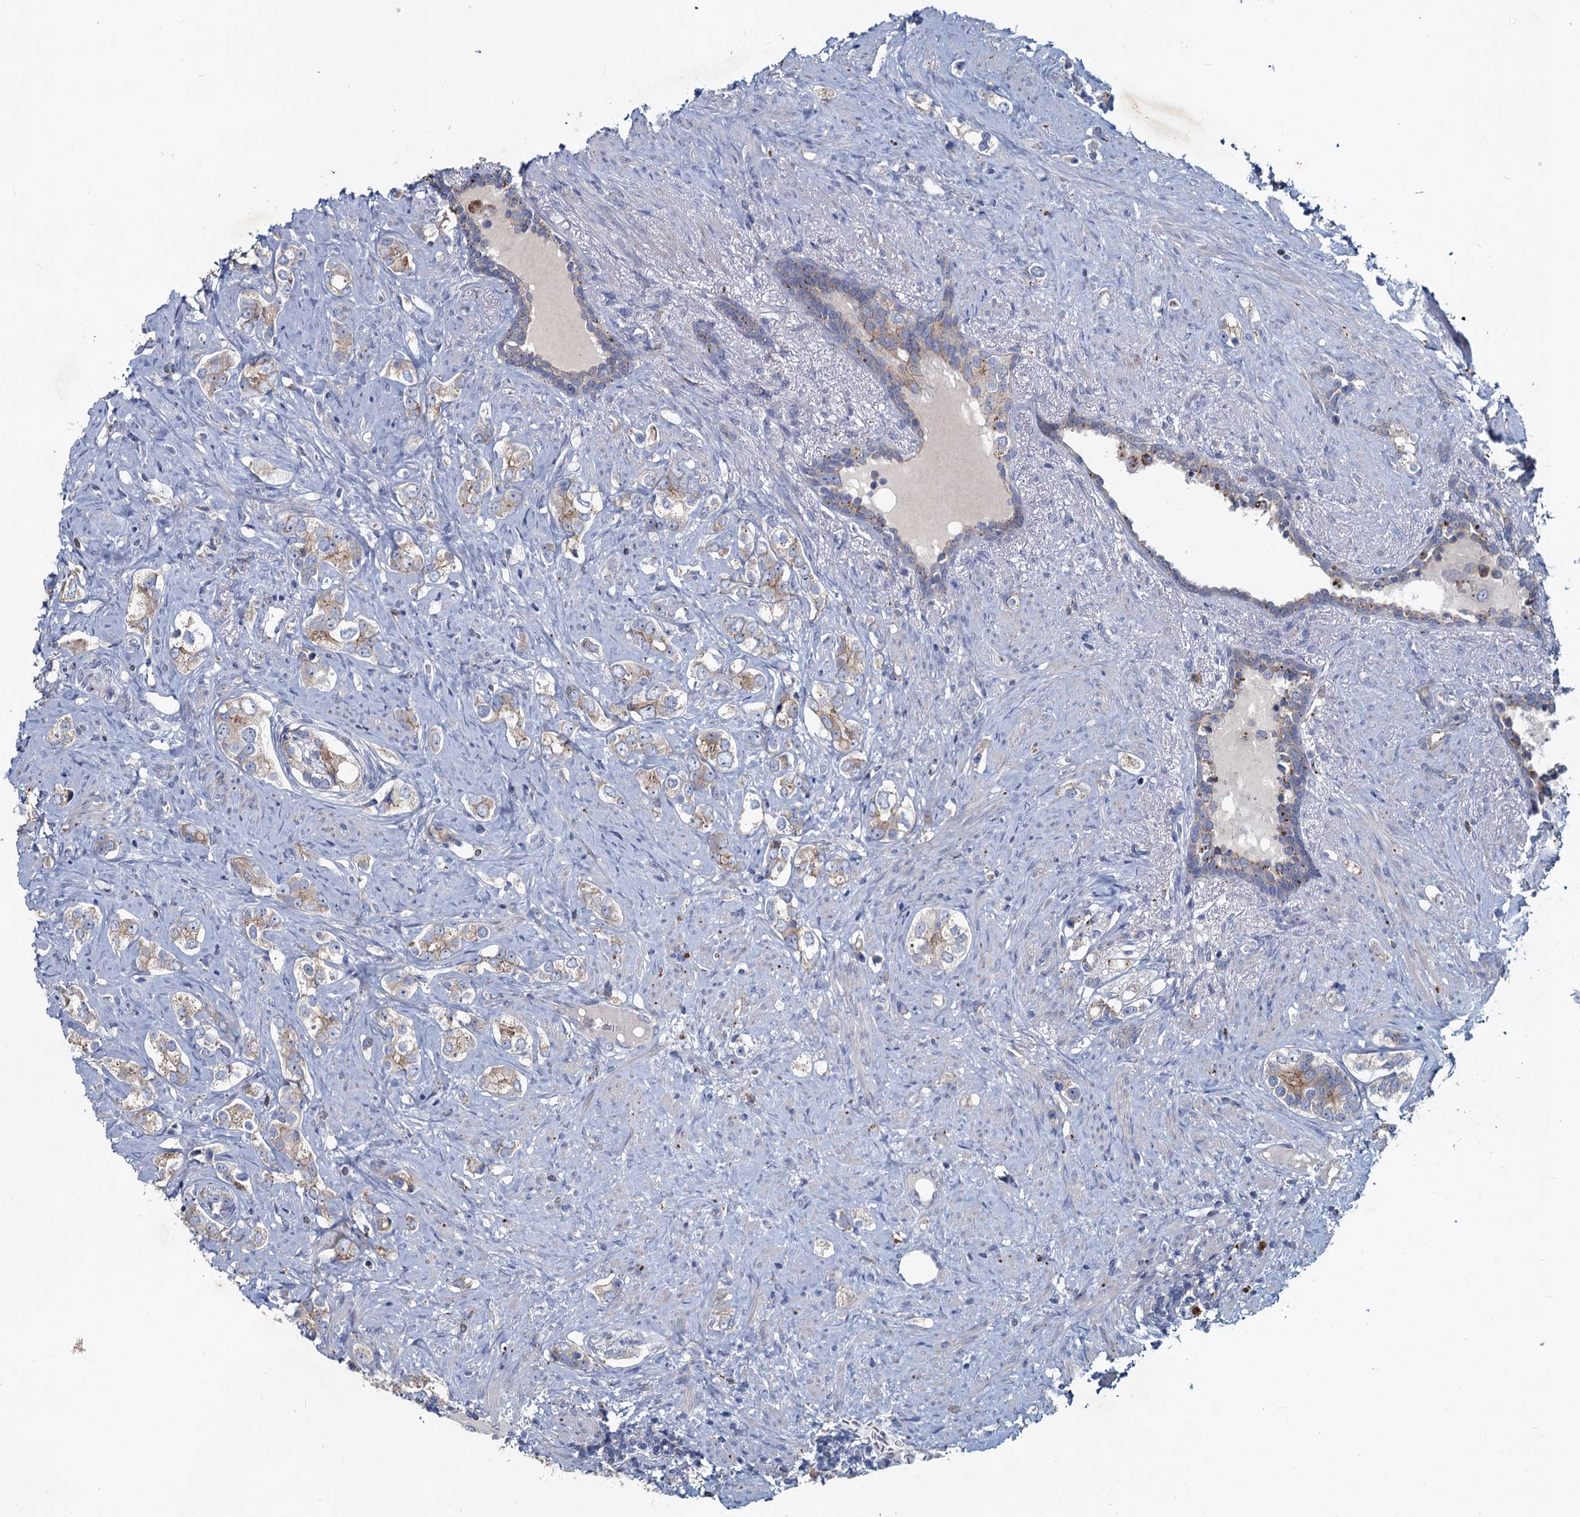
{"staining": {"intensity": "weak", "quantity": "25%-75%", "location": "cytoplasmic/membranous"}, "tissue": "prostate cancer", "cell_type": "Tumor cells", "image_type": "cancer", "snomed": [{"axis": "morphology", "description": "Adenocarcinoma, High grade"}, {"axis": "topography", "description": "Prostate"}], "caption": "Prostate cancer (adenocarcinoma (high-grade)) stained for a protein demonstrates weak cytoplasmic/membranous positivity in tumor cells.", "gene": "TMX2", "patient": {"sex": "male", "age": 63}}